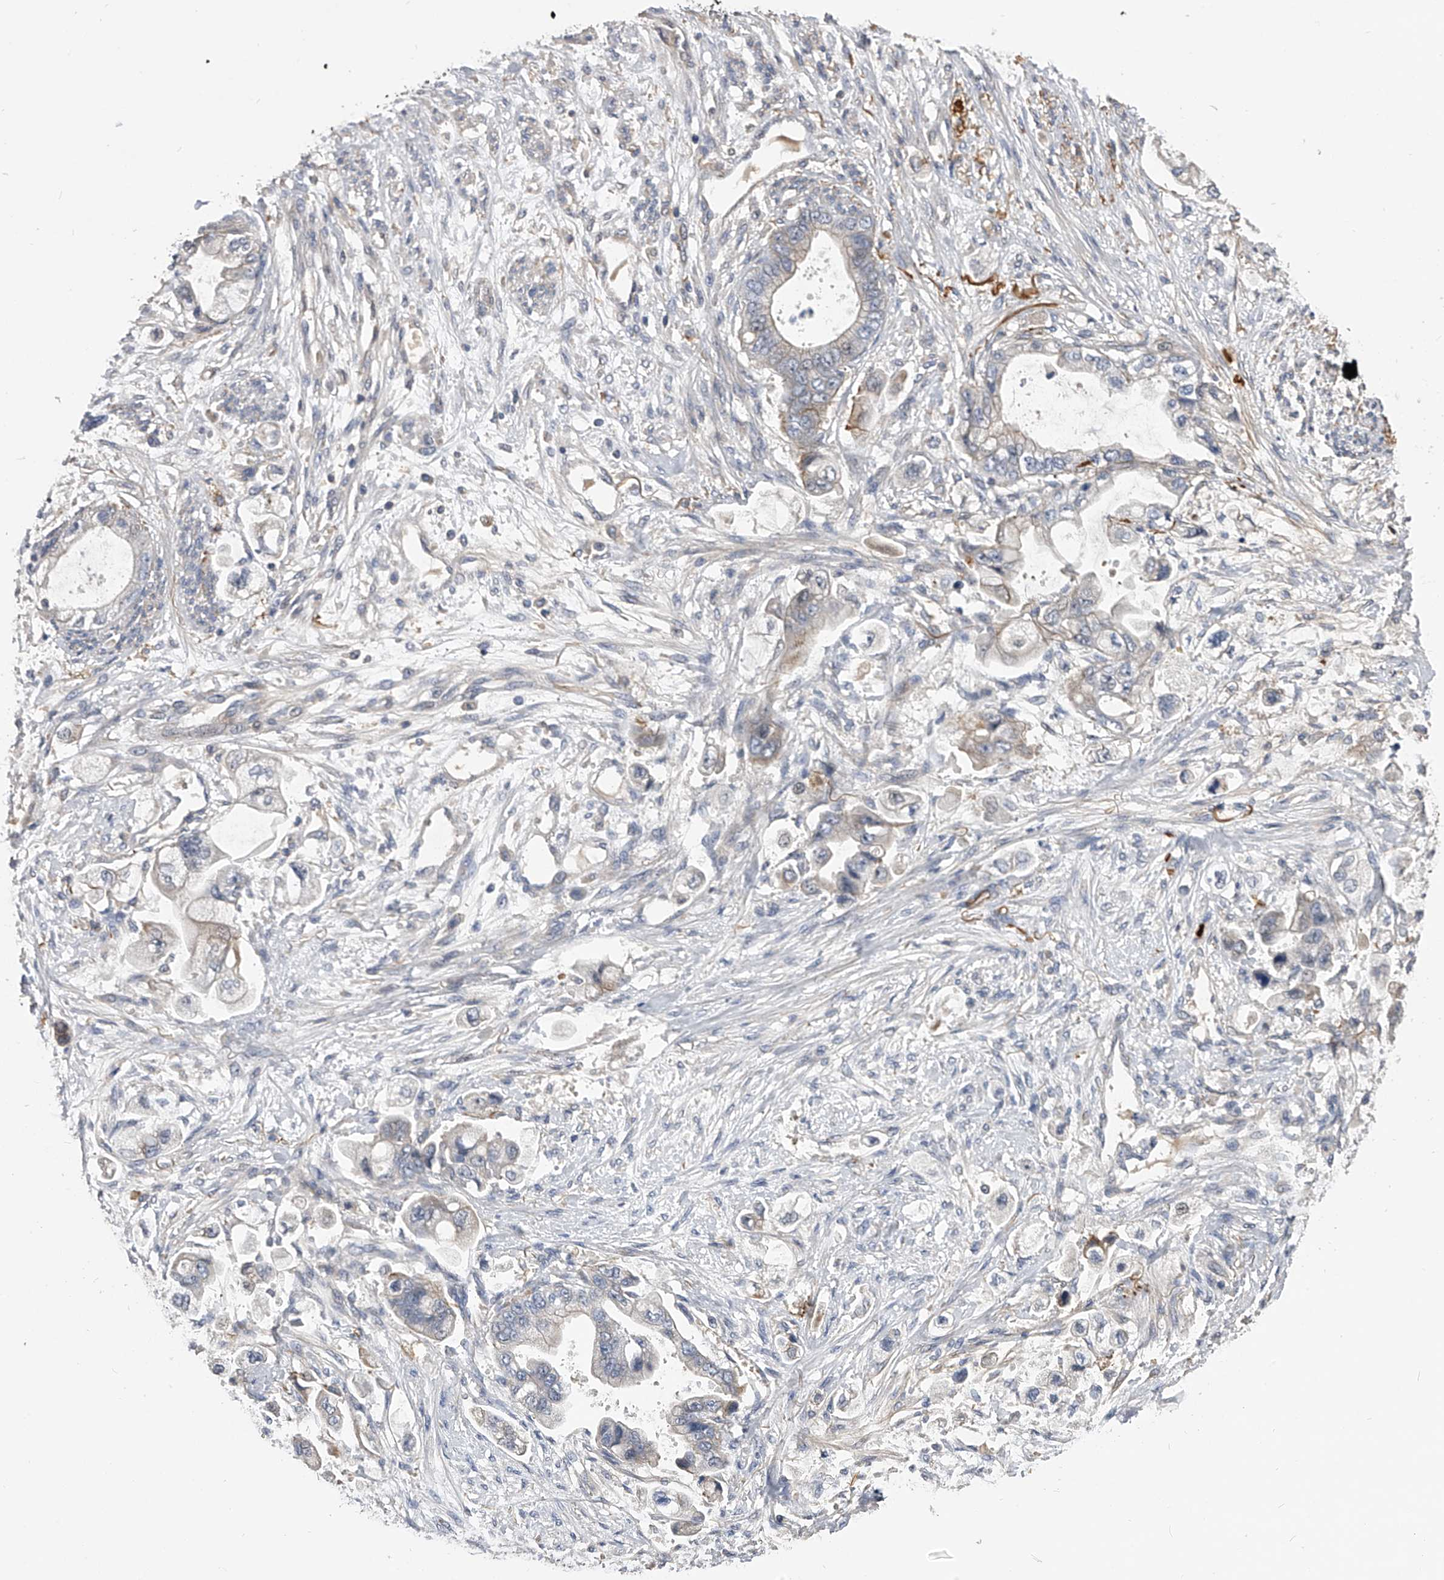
{"staining": {"intensity": "weak", "quantity": "<25%", "location": "cytoplasmic/membranous"}, "tissue": "stomach cancer", "cell_type": "Tumor cells", "image_type": "cancer", "snomed": [{"axis": "morphology", "description": "Adenocarcinoma, NOS"}, {"axis": "topography", "description": "Stomach"}], "caption": "IHC micrograph of adenocarcinoma (stomach) stained for a protein (brown), which exhibits no expression in tumor cells.", "gene": "MDN1", "patient": {"sex": "male", "age": 62}}